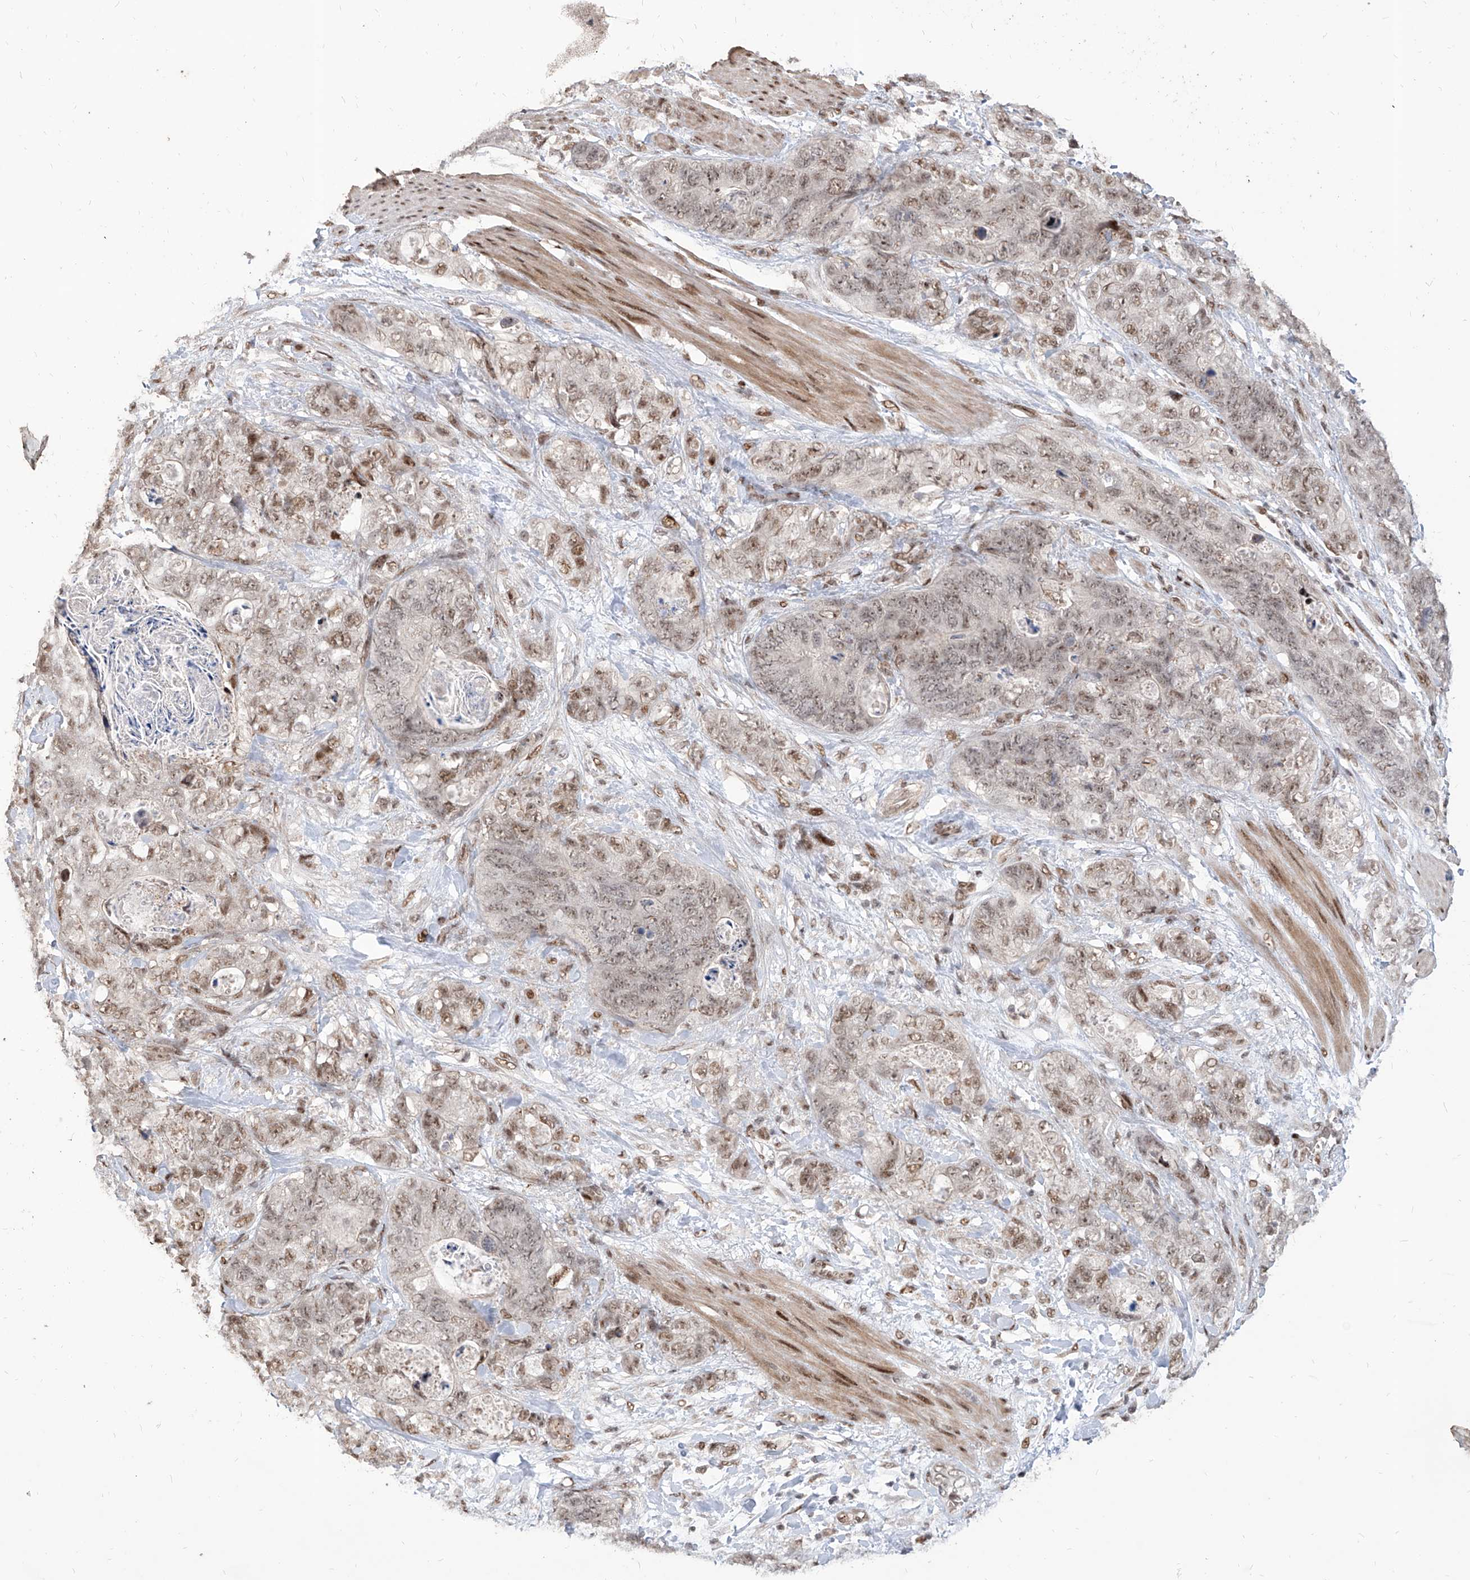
{"staining": {"intensity": "moderate", "quantity": ">75%", "location": "nuclear"}, "tissue": "stomach cancer", "cell_type": "Tumor cells", "image_type": "cancer", "snomed": [{"axis": "morphology", "description": "Normal tissue, NOS"}, {"axis": "morphology", "description": "Adenocarcinoma, NOS"}, {"axis": "topography", "description": "Stomach"}], "caption": "A photomicrograph of human adenocarcinoma (stomach) stained for a protein displays moderate nuclear brown staining in tumor cells.", "gene": "IRF2", "patient": {"sex": "female", "age": 89}}